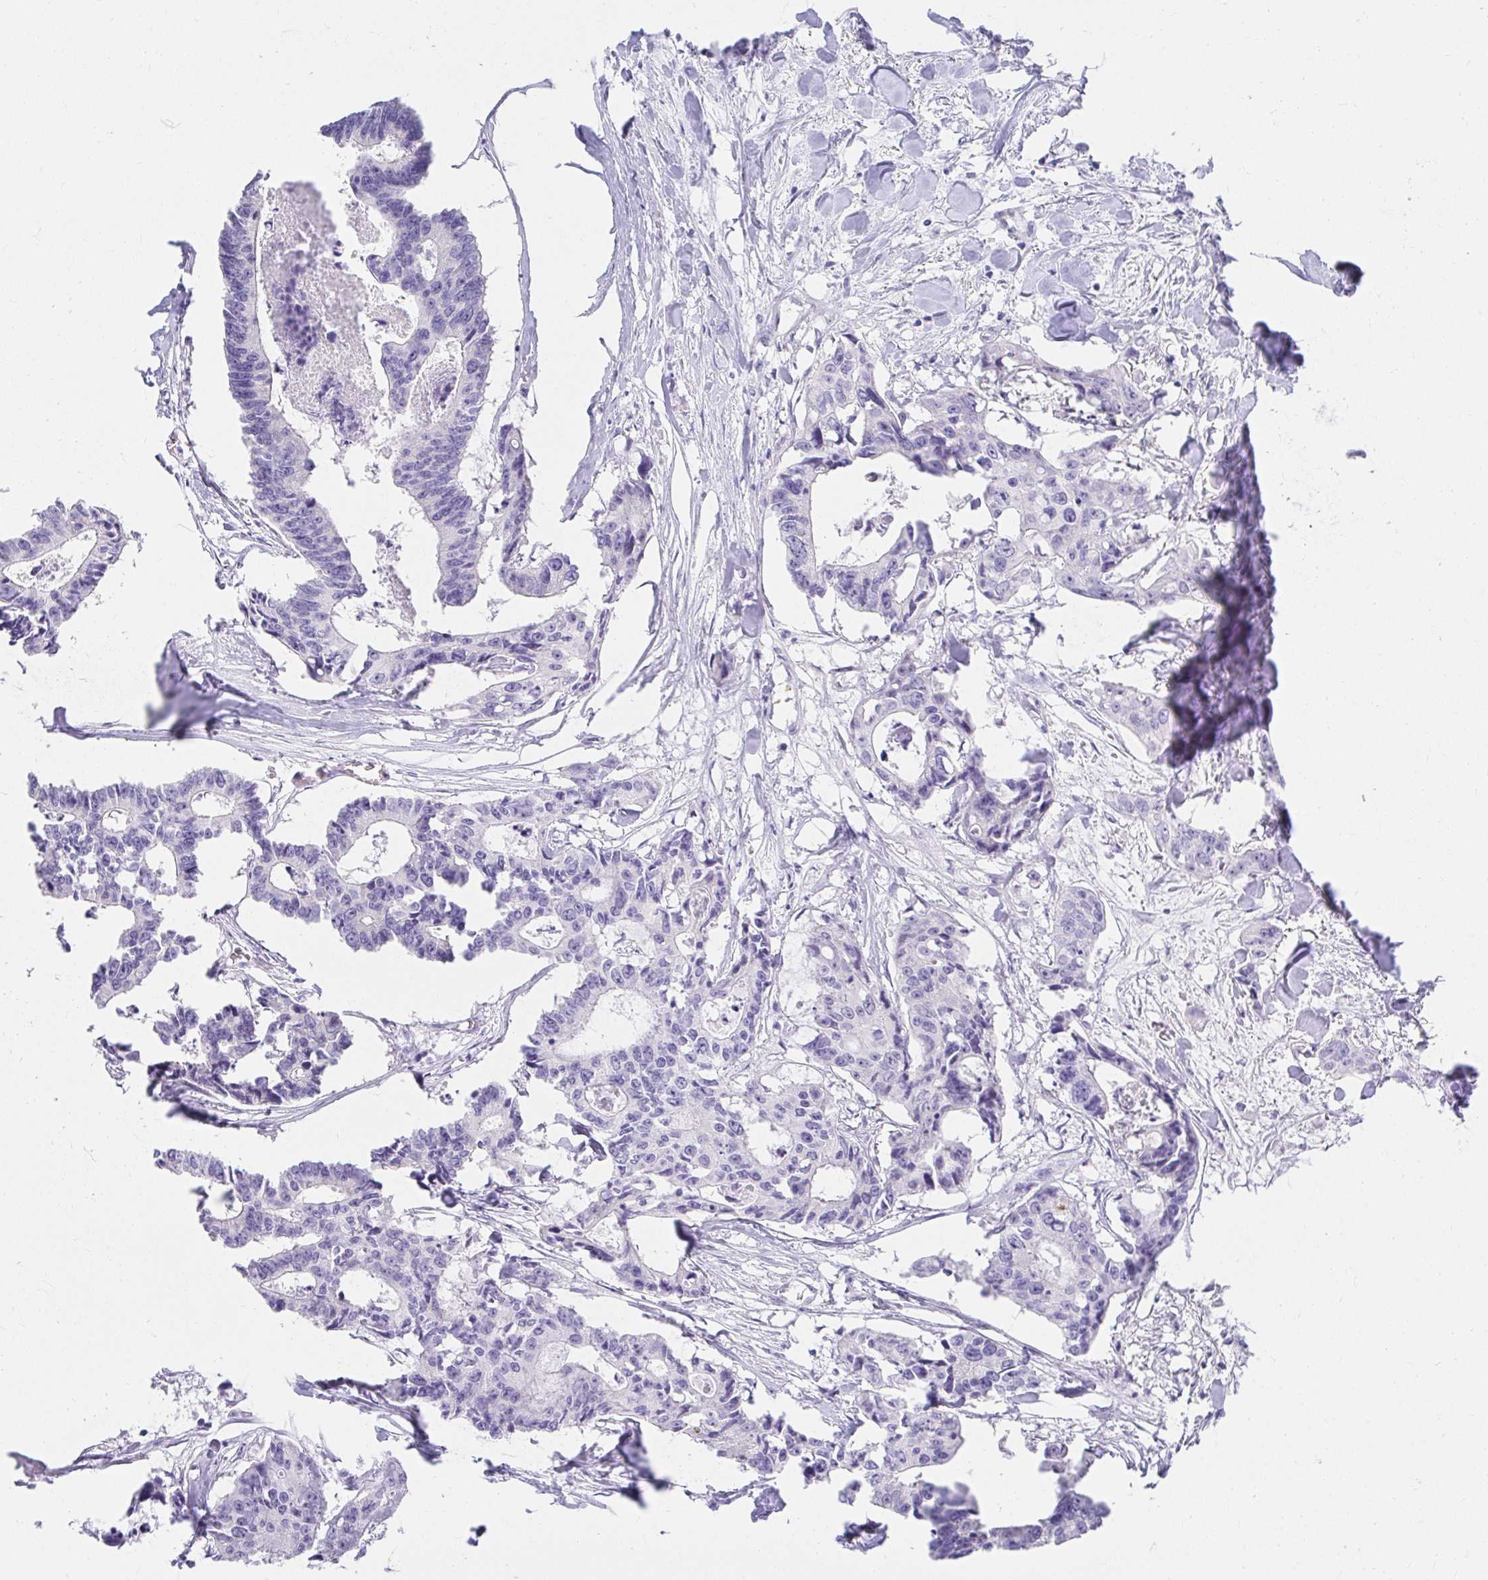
{"staining": {"intensity": "negative", "quantity": "none", "location": "none"}, "tissue": "colorectal cancer", "cell_type": "Tumor cells", "image_type": "cancer", "snomed": [{"axis": "morphology", "description": "Adenocarcinoma, NOS"}, {"axis": "topography", "description": "Rectum"}], "caption": "A photomicrograph of colorectal cancer stained for a protein shows no brown staining in tumor cells.", "gene": "VGLL1", "patient": {"sex": "male", "age": 57}}